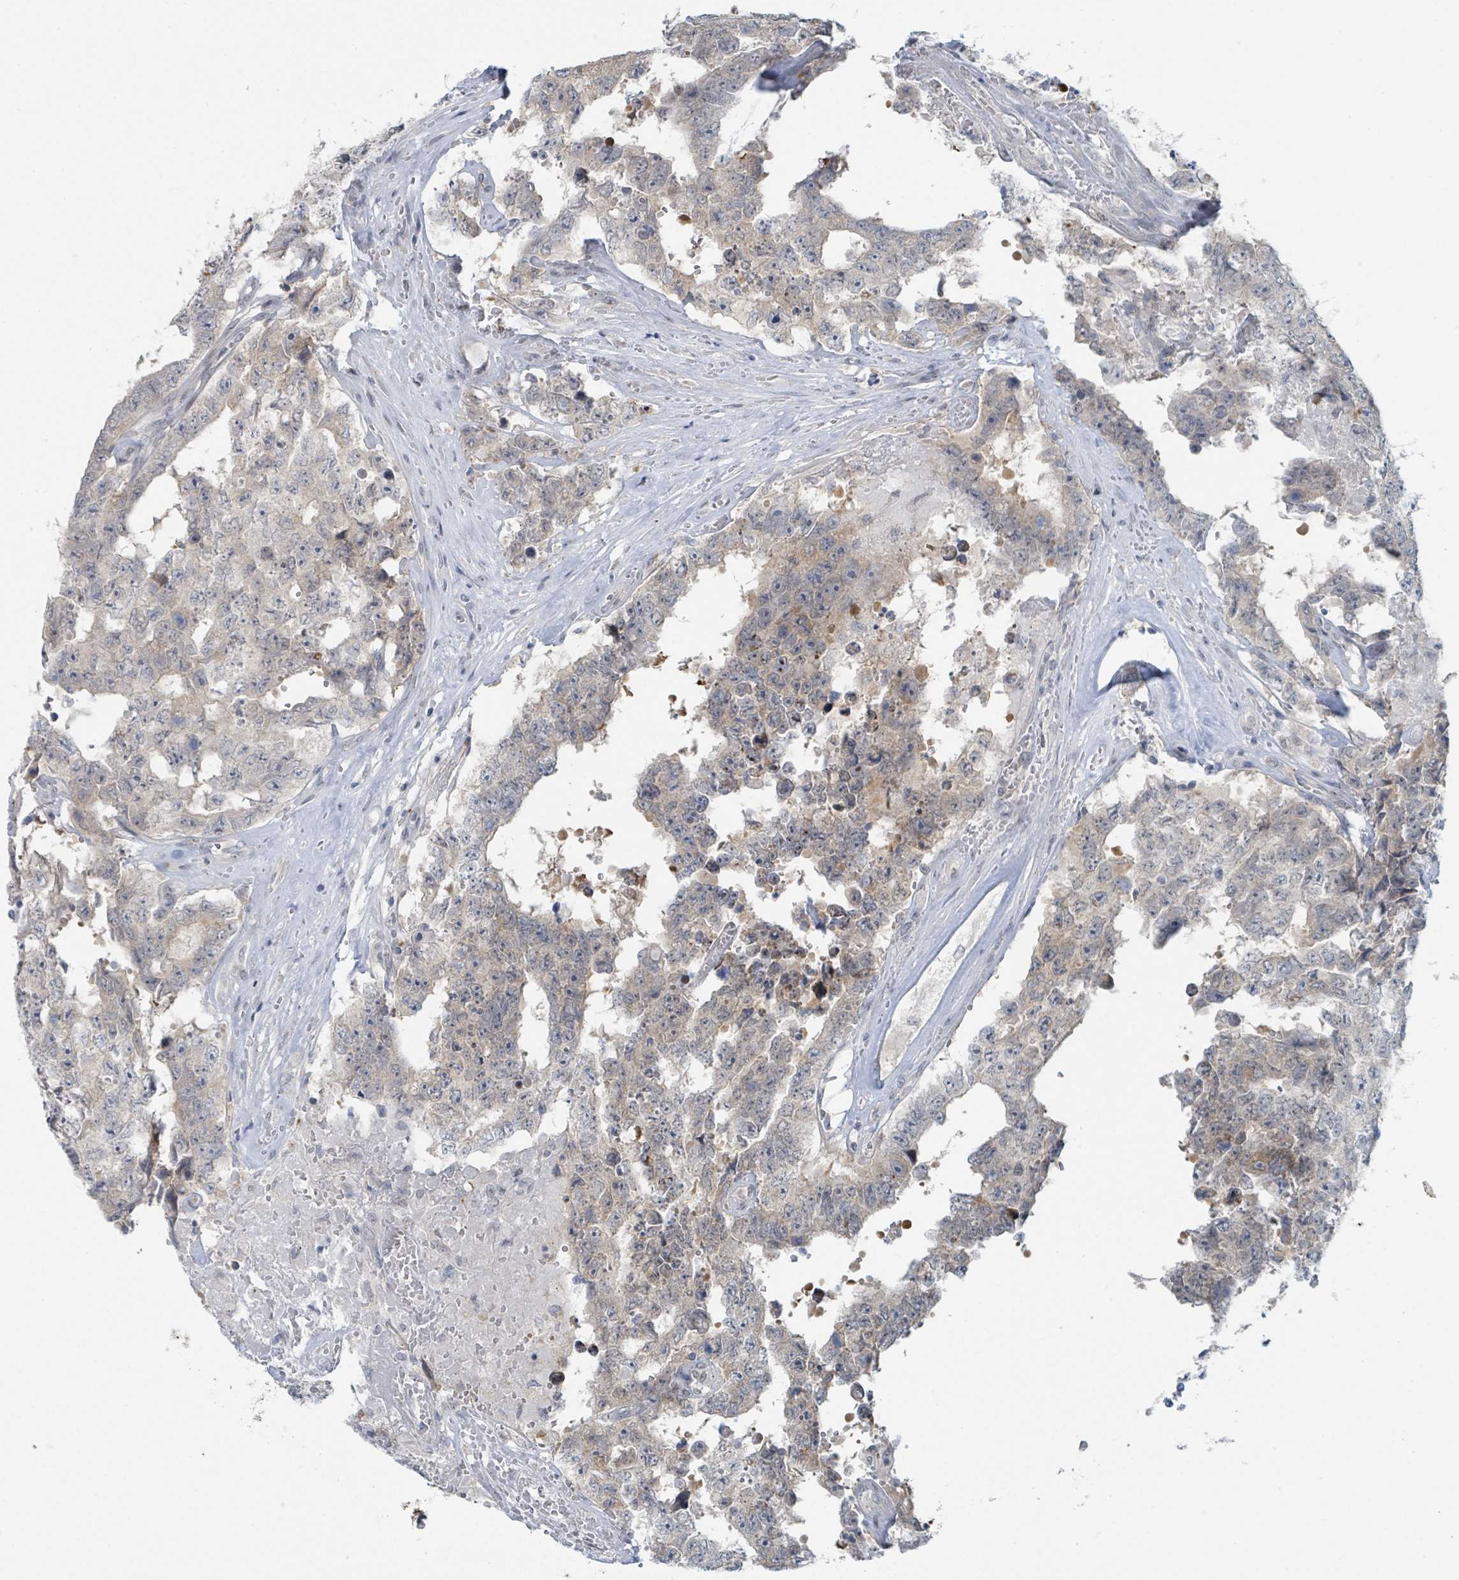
{"staining": {"intensity": "weak", "quantity": "25%-75%", "location": "cytoplasmic/membranous"}, "tissue": "testis cancer", "cell_type": "Tumor cells", "image_type": "cancer", "snomed": [{"axis": "morphology", "description": "Normal tissue, NOS"}, {"axis": "morphology", "description": "Carcinoma, Embryonal, NOS"}, {"axis": "topography", "description": "Testis"}, {"axis": "topography", "description": "Epididymis"}], "caption": "Human embryonal carcinoma (testis) stained with a protein marker reveals weak staining in tumor cells.", "gene": "ANKRD55", "patient": {"sex": "male", "age": 25}}